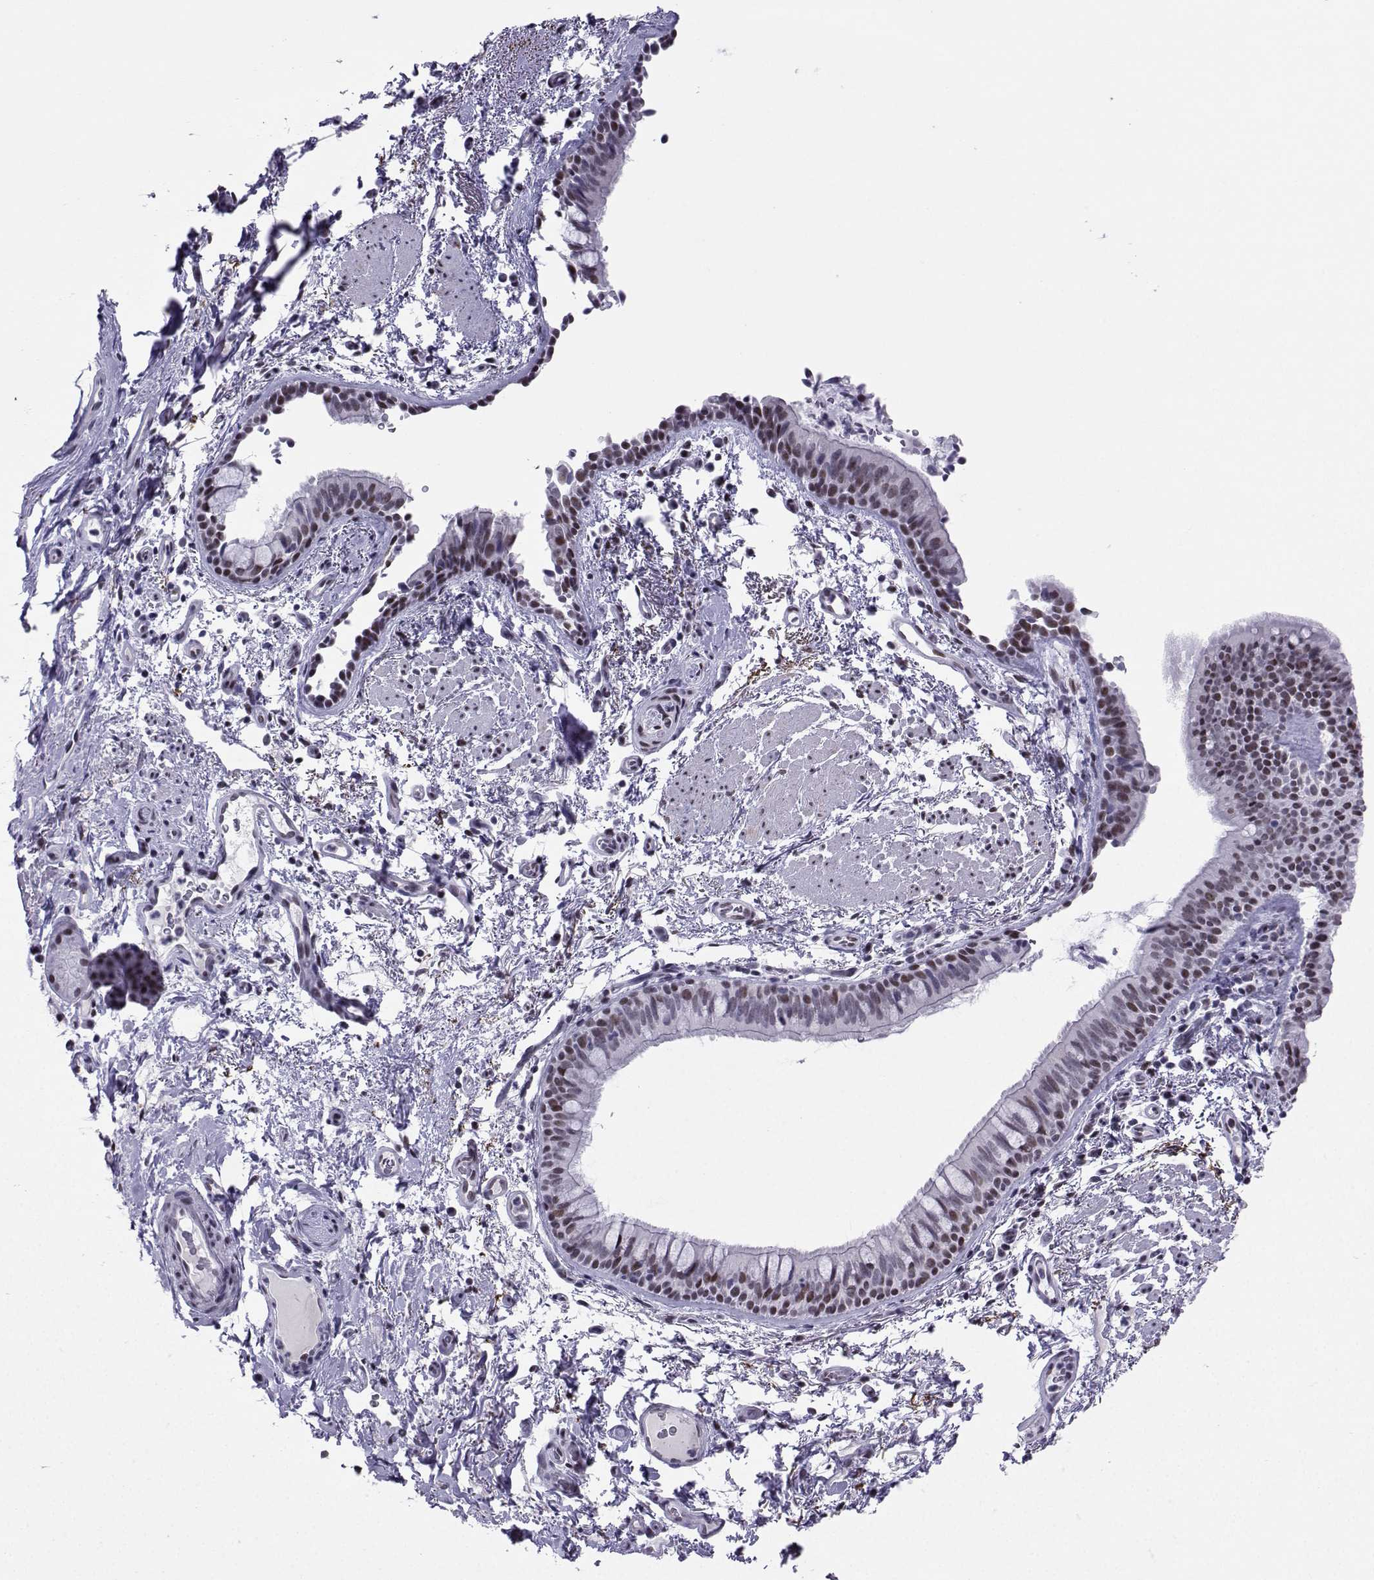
{"staining": {"intensity": "moderate", "quantity": "<25%", "location": "nuclear"}, "tissue": "bronchus", "cell_type": "Respiratory epithelial cells", "image_type": "normal", "snomed": [{"axis": "morphology", "description": "Normal tissue, NOS"}, {"axis": "topography", "description": "Bronchus"}], "caption": "Bronchus stained for a protein exhibits moderate nuclear positivity in respiratory epithelial cells. Nuclei are stained in blue.", "gene": "LORICRIN", "patient": {"sex": "female", "age": 64}}